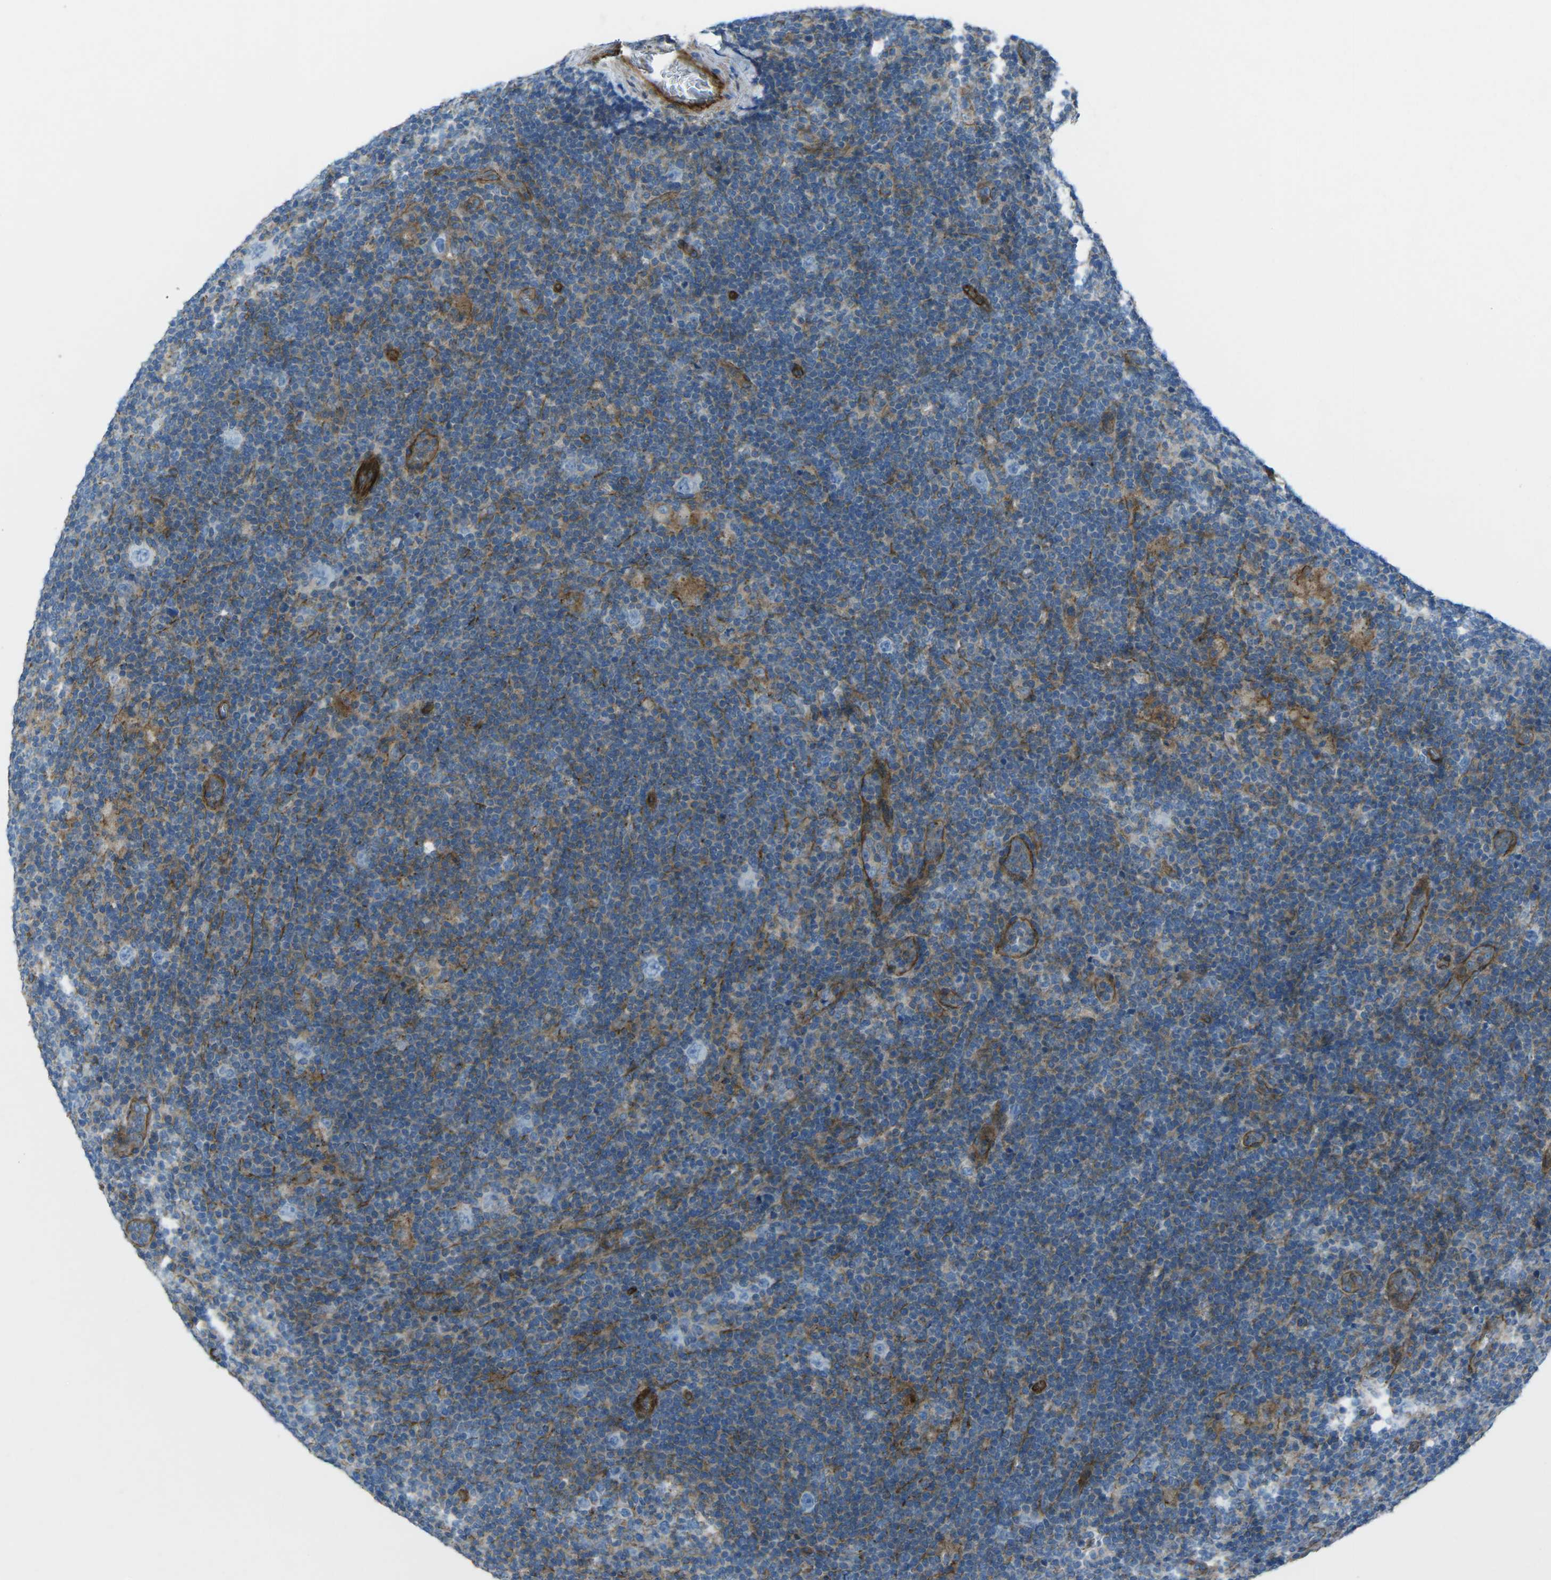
{"staining": {"intensity": "negative", "quantity": "none", "location": "none"}, "tissue": "lymphoma", "cell_type": "Tumor cells", "image_type": "cancer", "snomed": [{"axis": "morphology", "description": "Hodgkin's disease, NOS"}, {"axis": "topography", "description": "Lymph node"}], "caption": "Tumor cells show no significant protein expression in Hodgkin's disease. (Brightfield microscopy of DAB IHC at high magnification).", "gene": "UTRN", "patient": {"sex": "female", "age": 57}}